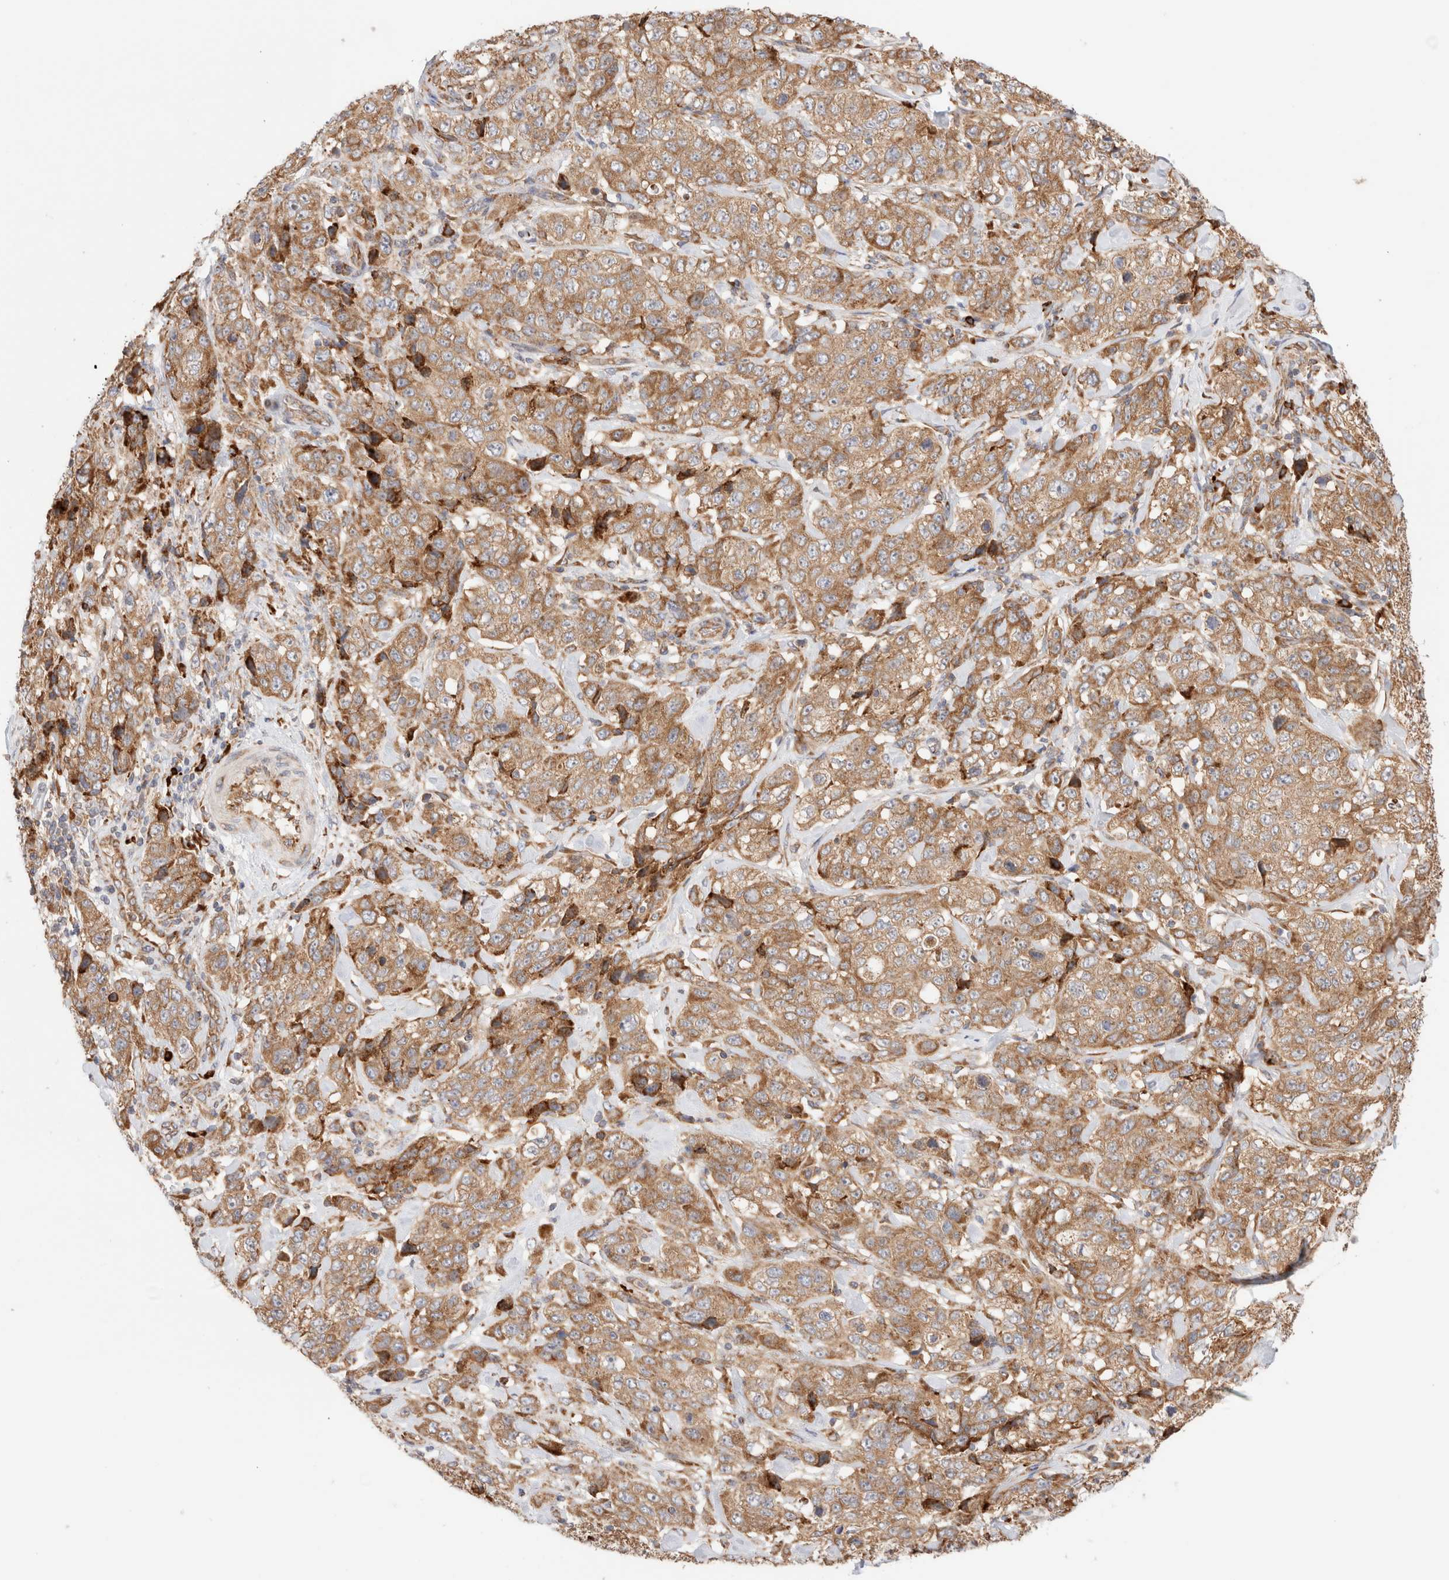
{"staining": {"intensity": "moderate", "quantity": ">75%", "location": "cytoplasmic/membranous"}, "tissue": "stomach cancer", "cell_type": "Tumor cells", "image_type": "cancer", "snomed": [{"axis": "morphology", "description": "Adenocarcinoma, NOS"}, {"axis": "topography", "description": "Stomach"}], "caption": "This is an image of IHC staining of stomach adenocarcinoma, which shows moderate positivity in the cytoplasmic/membranous of tumor cells.", "gene": "UTS2B", "patient": {"sex": "male", "age": 48}}